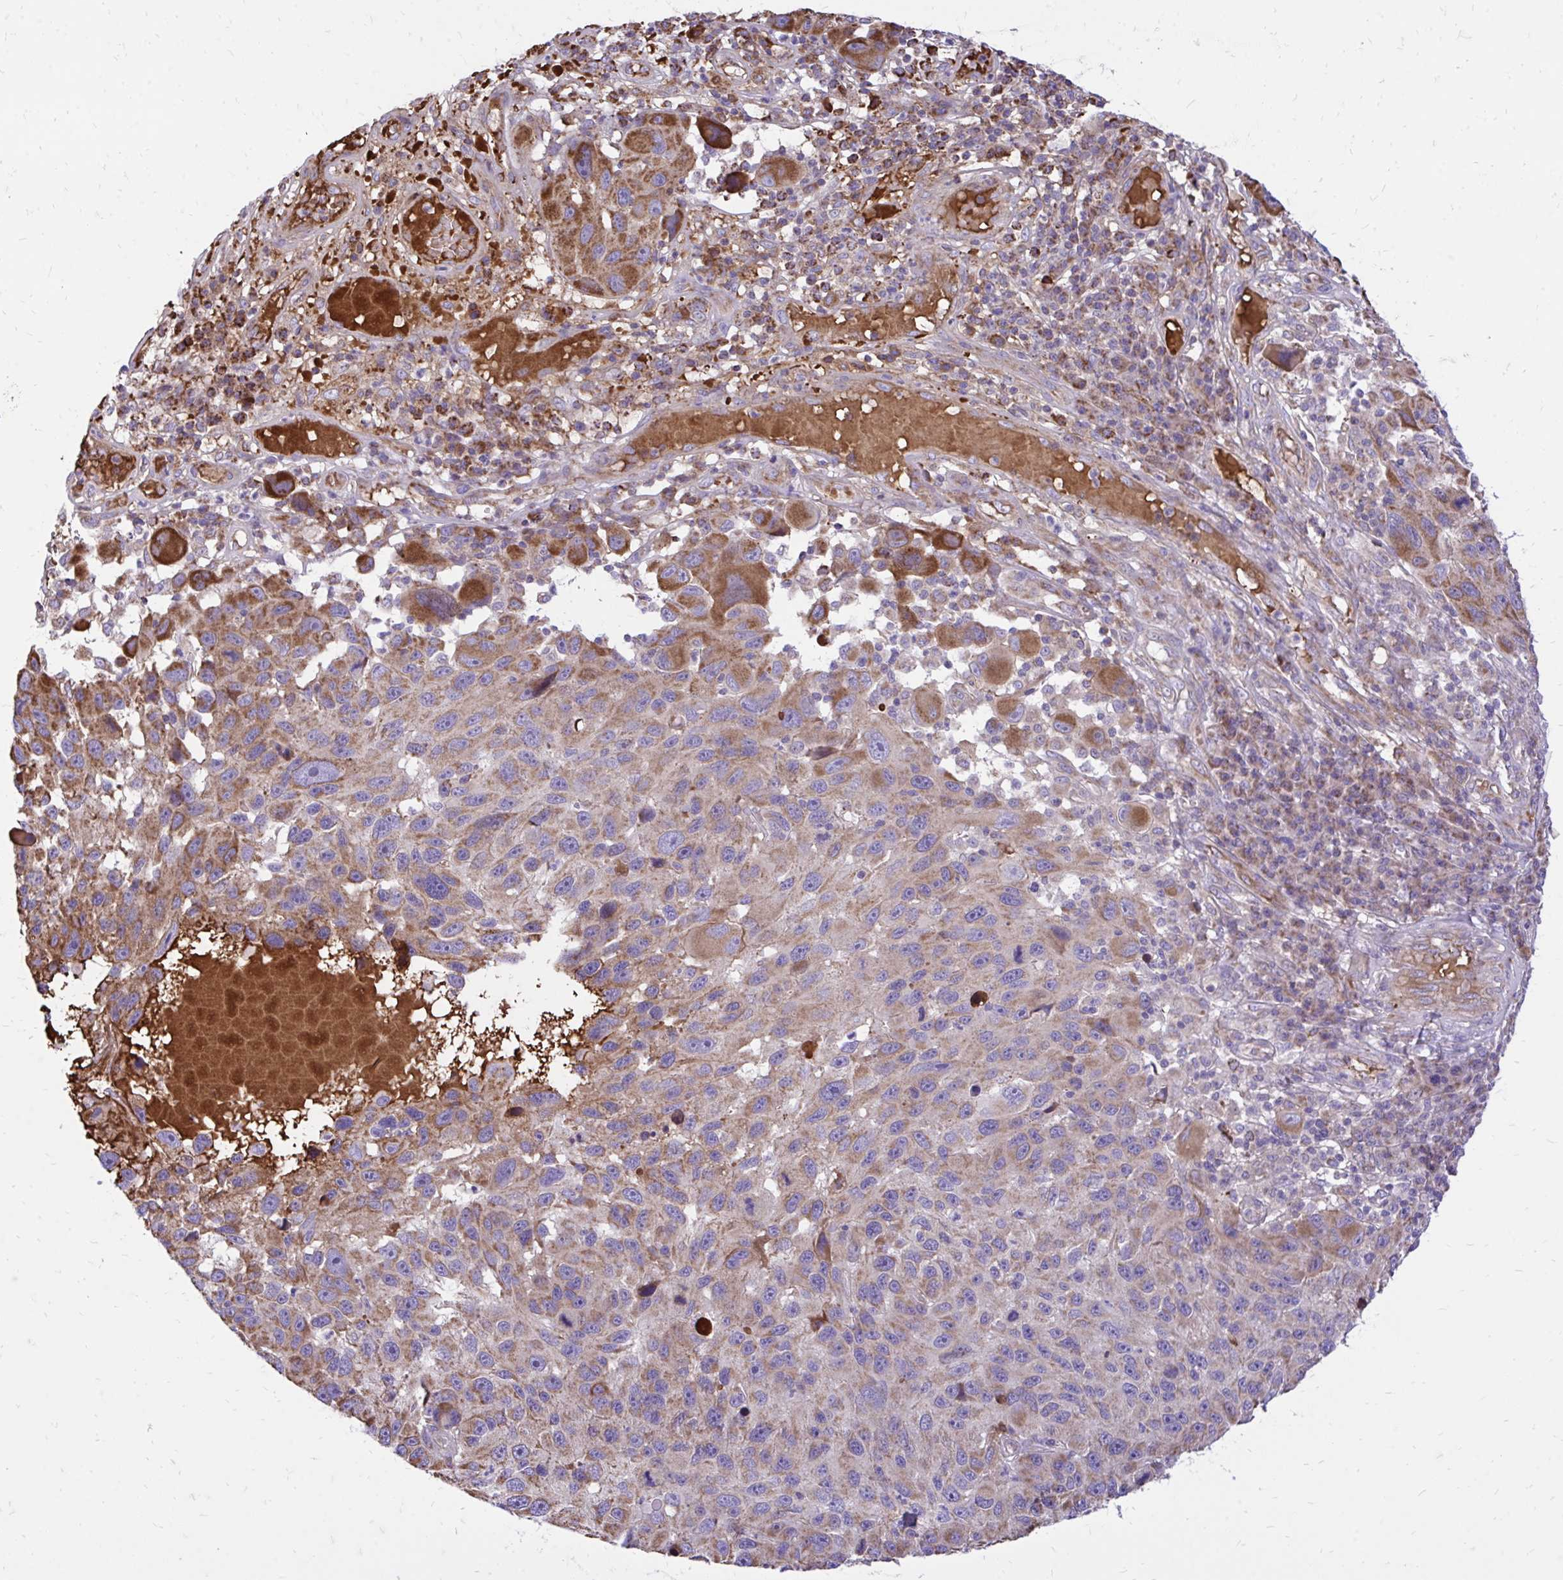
{"staining": {"intensity": "moderate", "quantity": "25%-75%", "location": "cytoplasmic/membranous"}, "tissue": "melanoma", "cell_type": "Tumor cells", "image_type": "cancer", "snomed": [{"axis": "morphology", "description": "Malignant melanoma, NOS"}, {"axis": "topography", "description": "Skin"}], "caption": "Tumor cells demonstrate moderate cytoplasmic/membranous expression in approximately 25%-75% of cells in malignant melanoma.", "gene": "ATP13A2", "patient": {"sex": "male", "age": 53}}